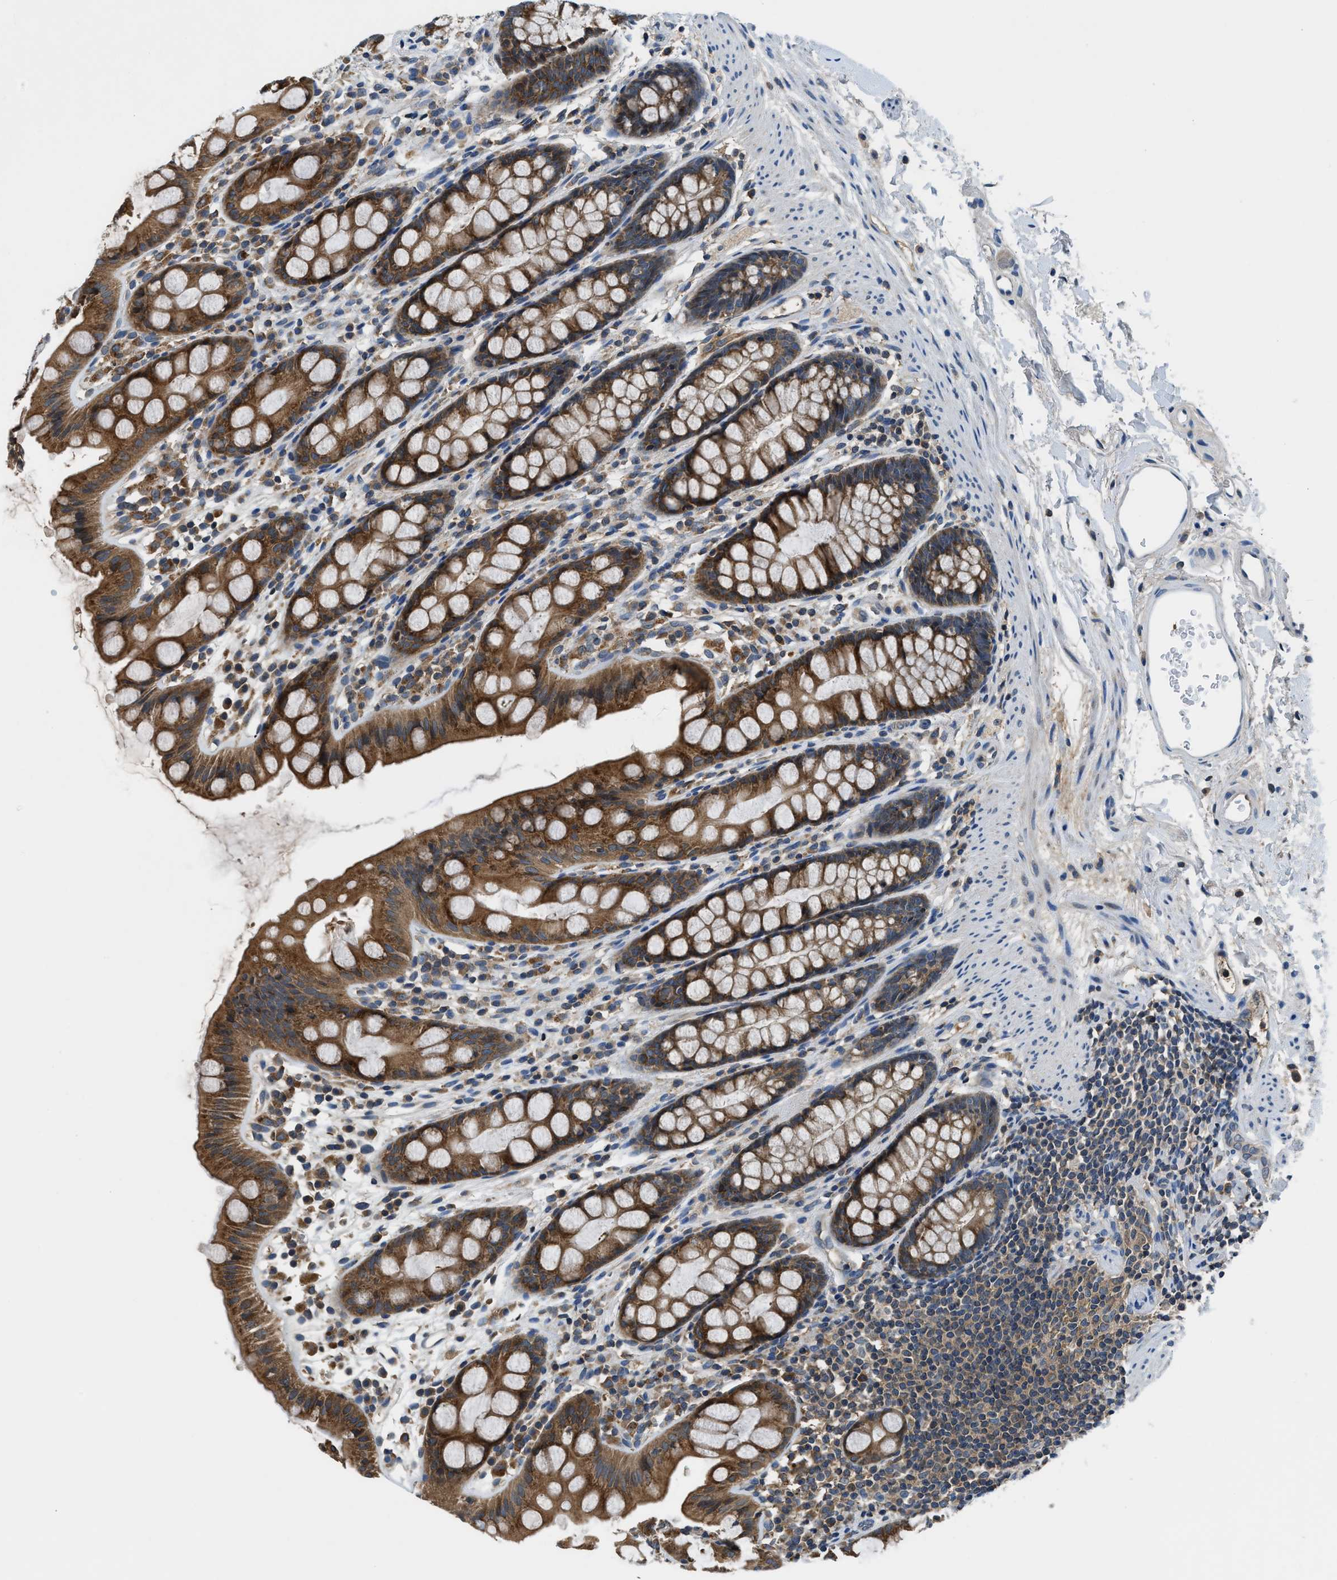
{"staining": {"intensity": "moderate", "quantity": ">75%", "location": "cytoplasmic/membranous"}, "tissue": "rectum", "cell_type": "Glandular cells", "image_type": "normal", "snomed": [{"axis": "morphology", "description": "Normal tissue, NOS"}, {"axis": "topography", "description": "Rectum"}], "caption": "DAB immunohistochemical staining of benign rectum reveals moderate cytoplasmic/membranous protein expression in about >75% of glandular cells.", "gene": "PAFAH2", "patient": {"sex": "female", "age": 65}}